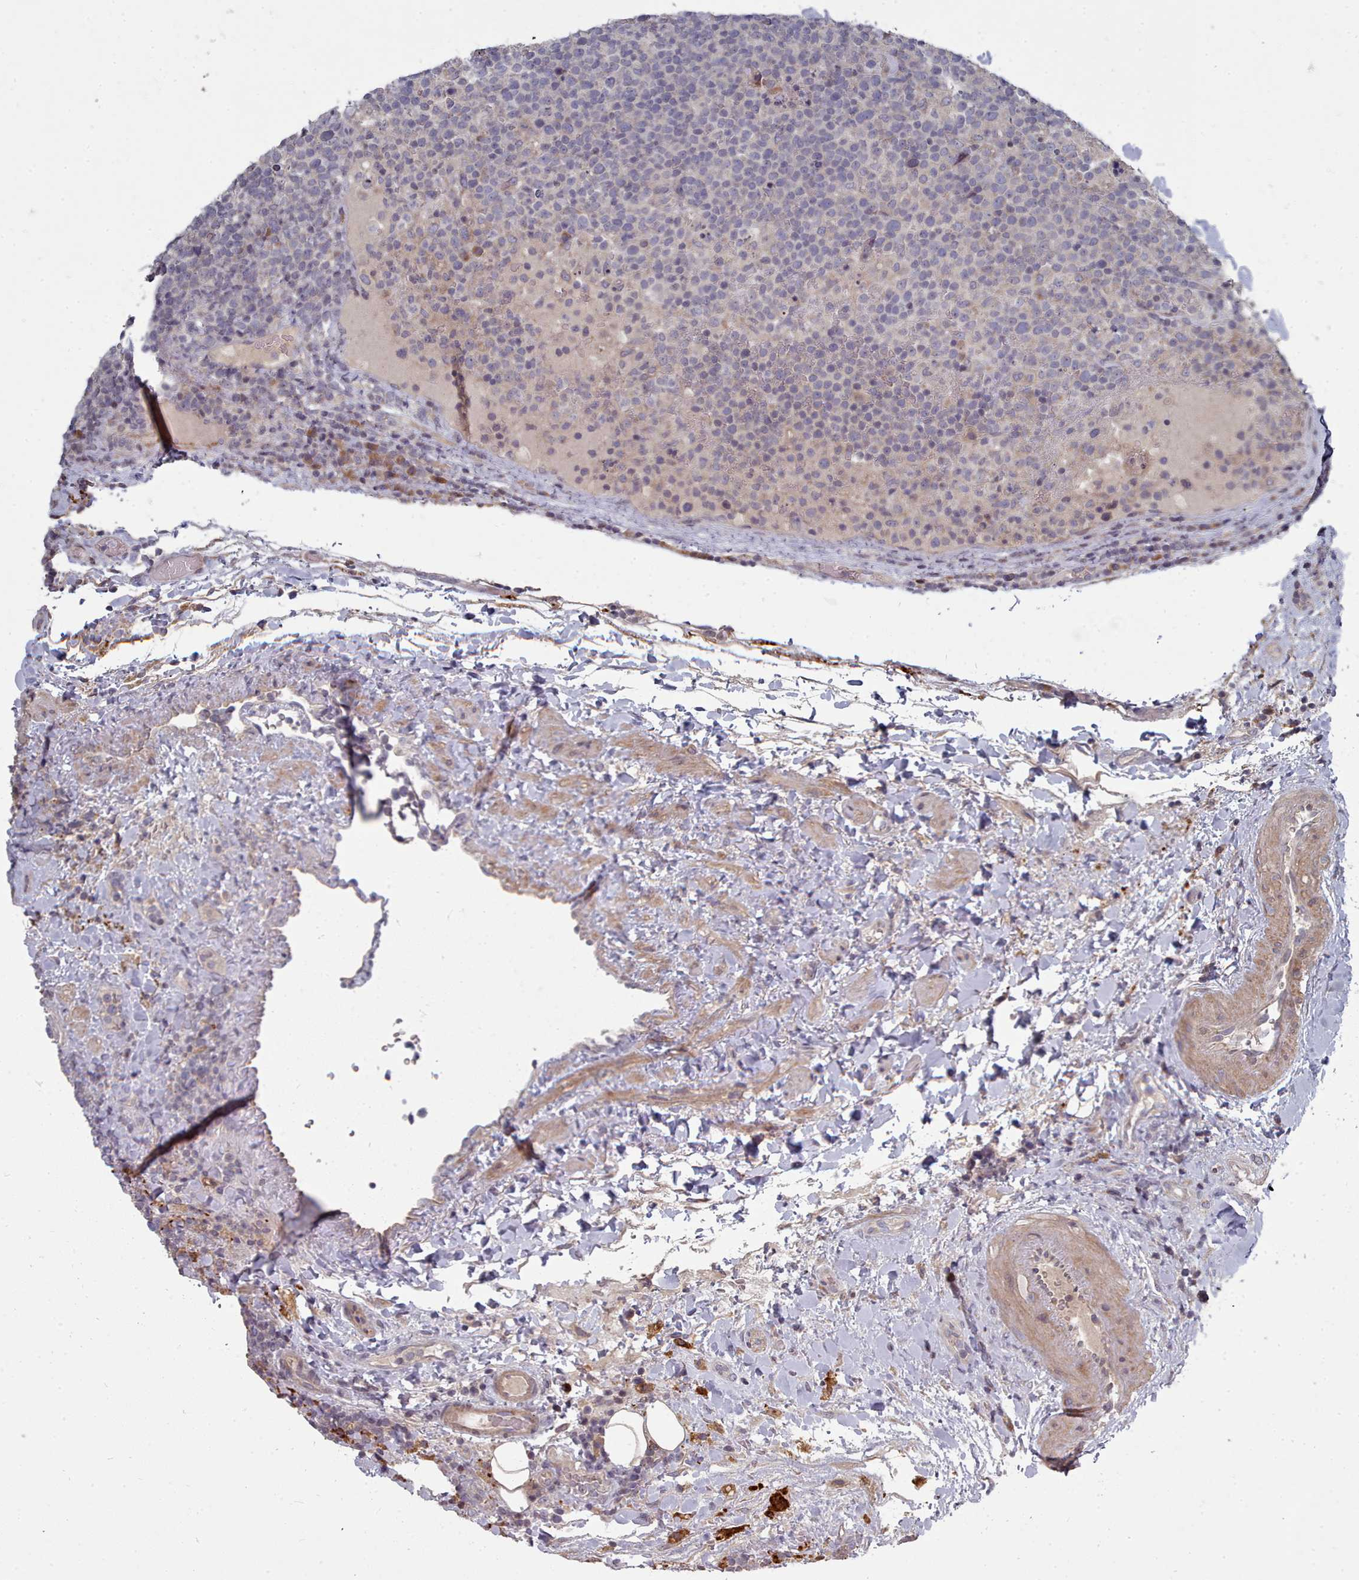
{"staining": {"intensity": "negative", "quantity": "none", "location": "none"}, "tissue": "lymphoma", "cell_type": "Tumor cells", "image_type": "cancer", "snomed": [{"axis": "morphology", "description": "Malignant lymphoma, non-Hodgkin's type, High grade"}, {"axis": "topography", "description": "Lymph node"}], "caption": "Human malignant lymphoma, non-Hodgkin's type (high-grade) stained for a protein using immunohistochemistry (IHC) displays no positivity in tumor cells.", "gene": "ACKR3", "patient": {"sex": "male", "age": 61}}